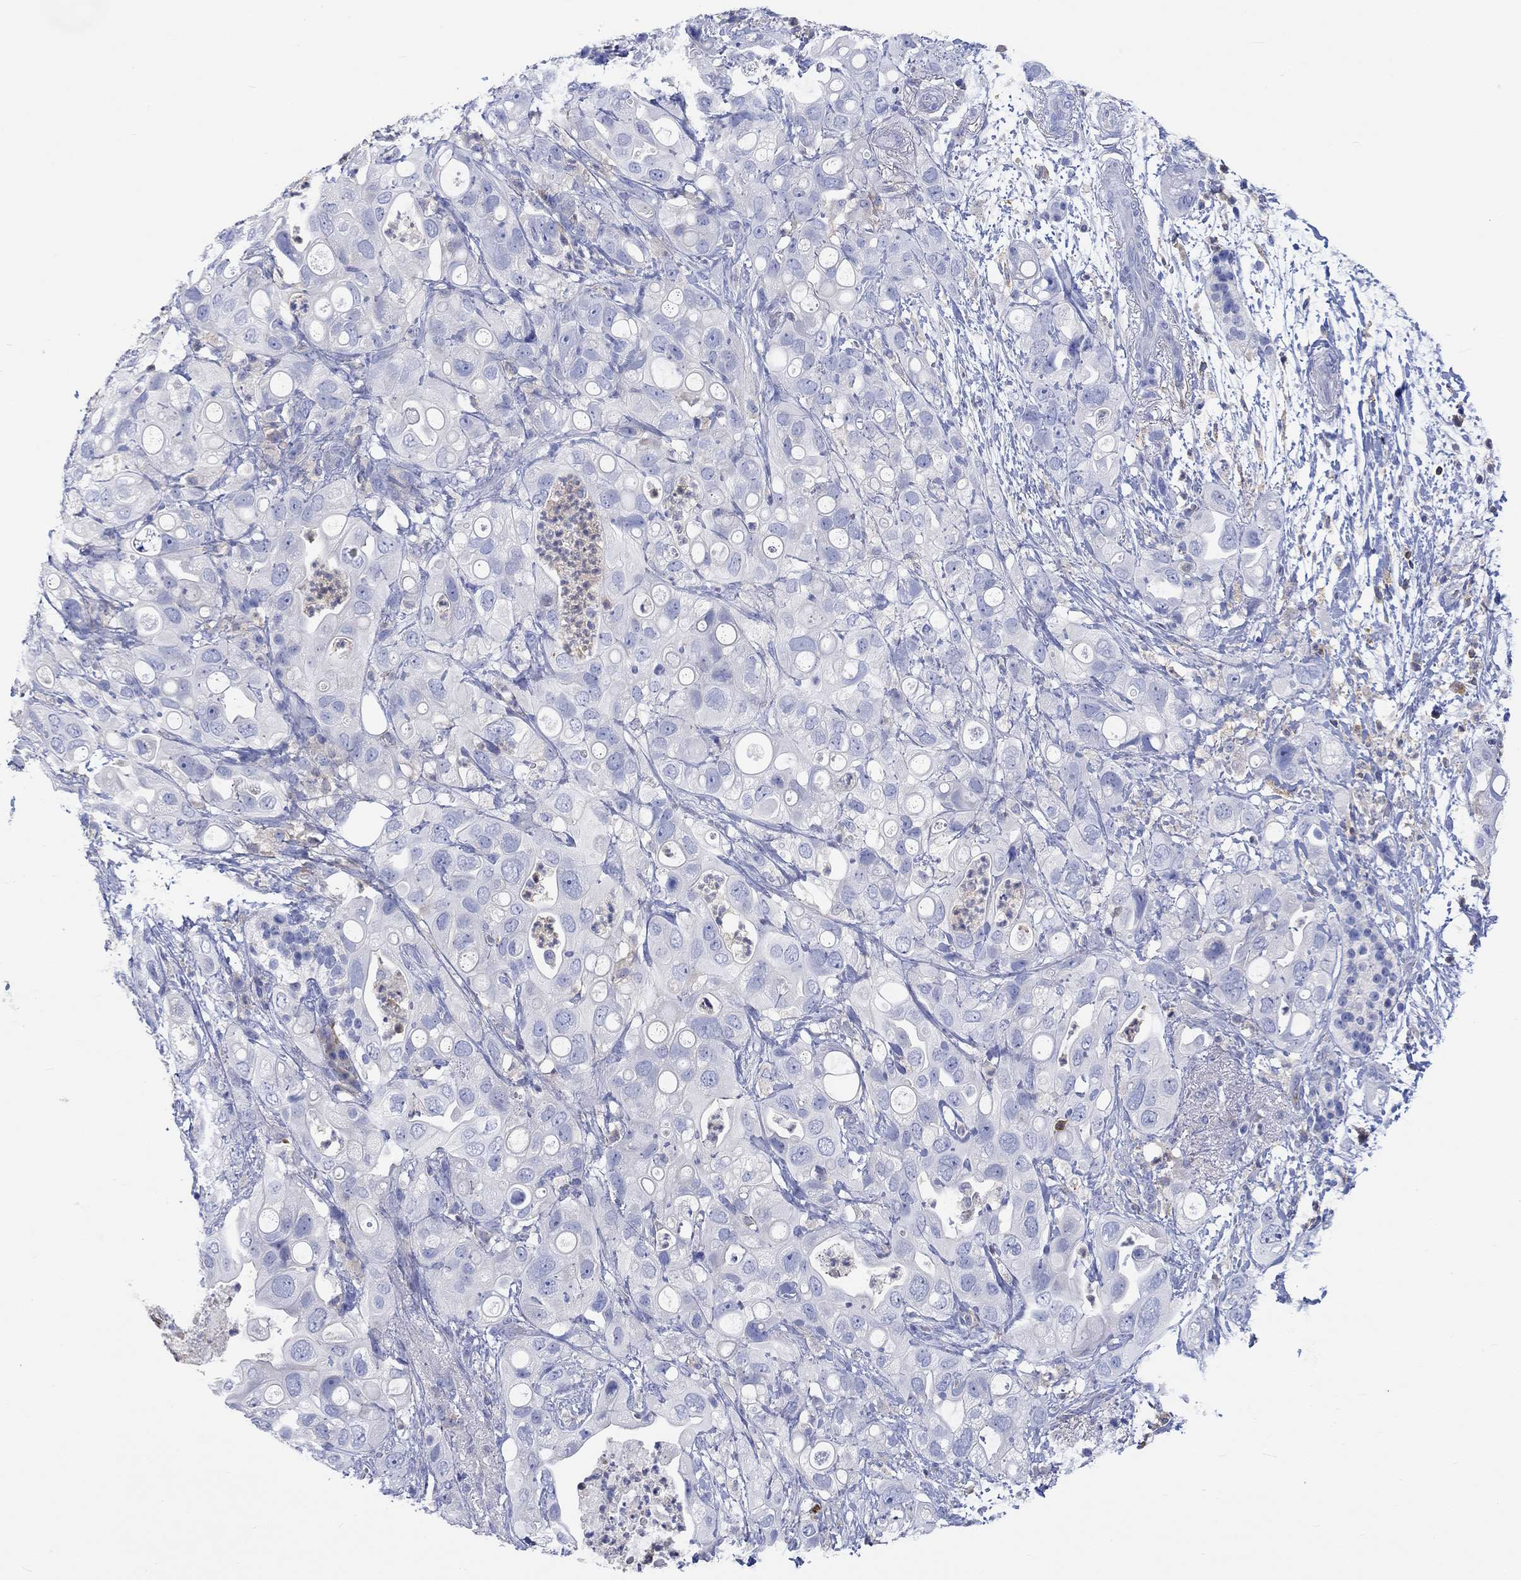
{"staining": {"intensity": "negative", "quantity": "none", "location": "none"}, "tissue": "pancreatic cancer", "cell_type": "Tumor cells", "image_type": "cancer", "snomed": [{"axis": "morphology", "description": "Adenocarcinoma, NOS"}, {"axis": "topography", "description": "Pancreas"}], "caption": "A micrograph of human pancreatic cancer is negative for staining in tumor cells.", "gene": "GCM1", "patient": {"sex": "female", "age": 72}}